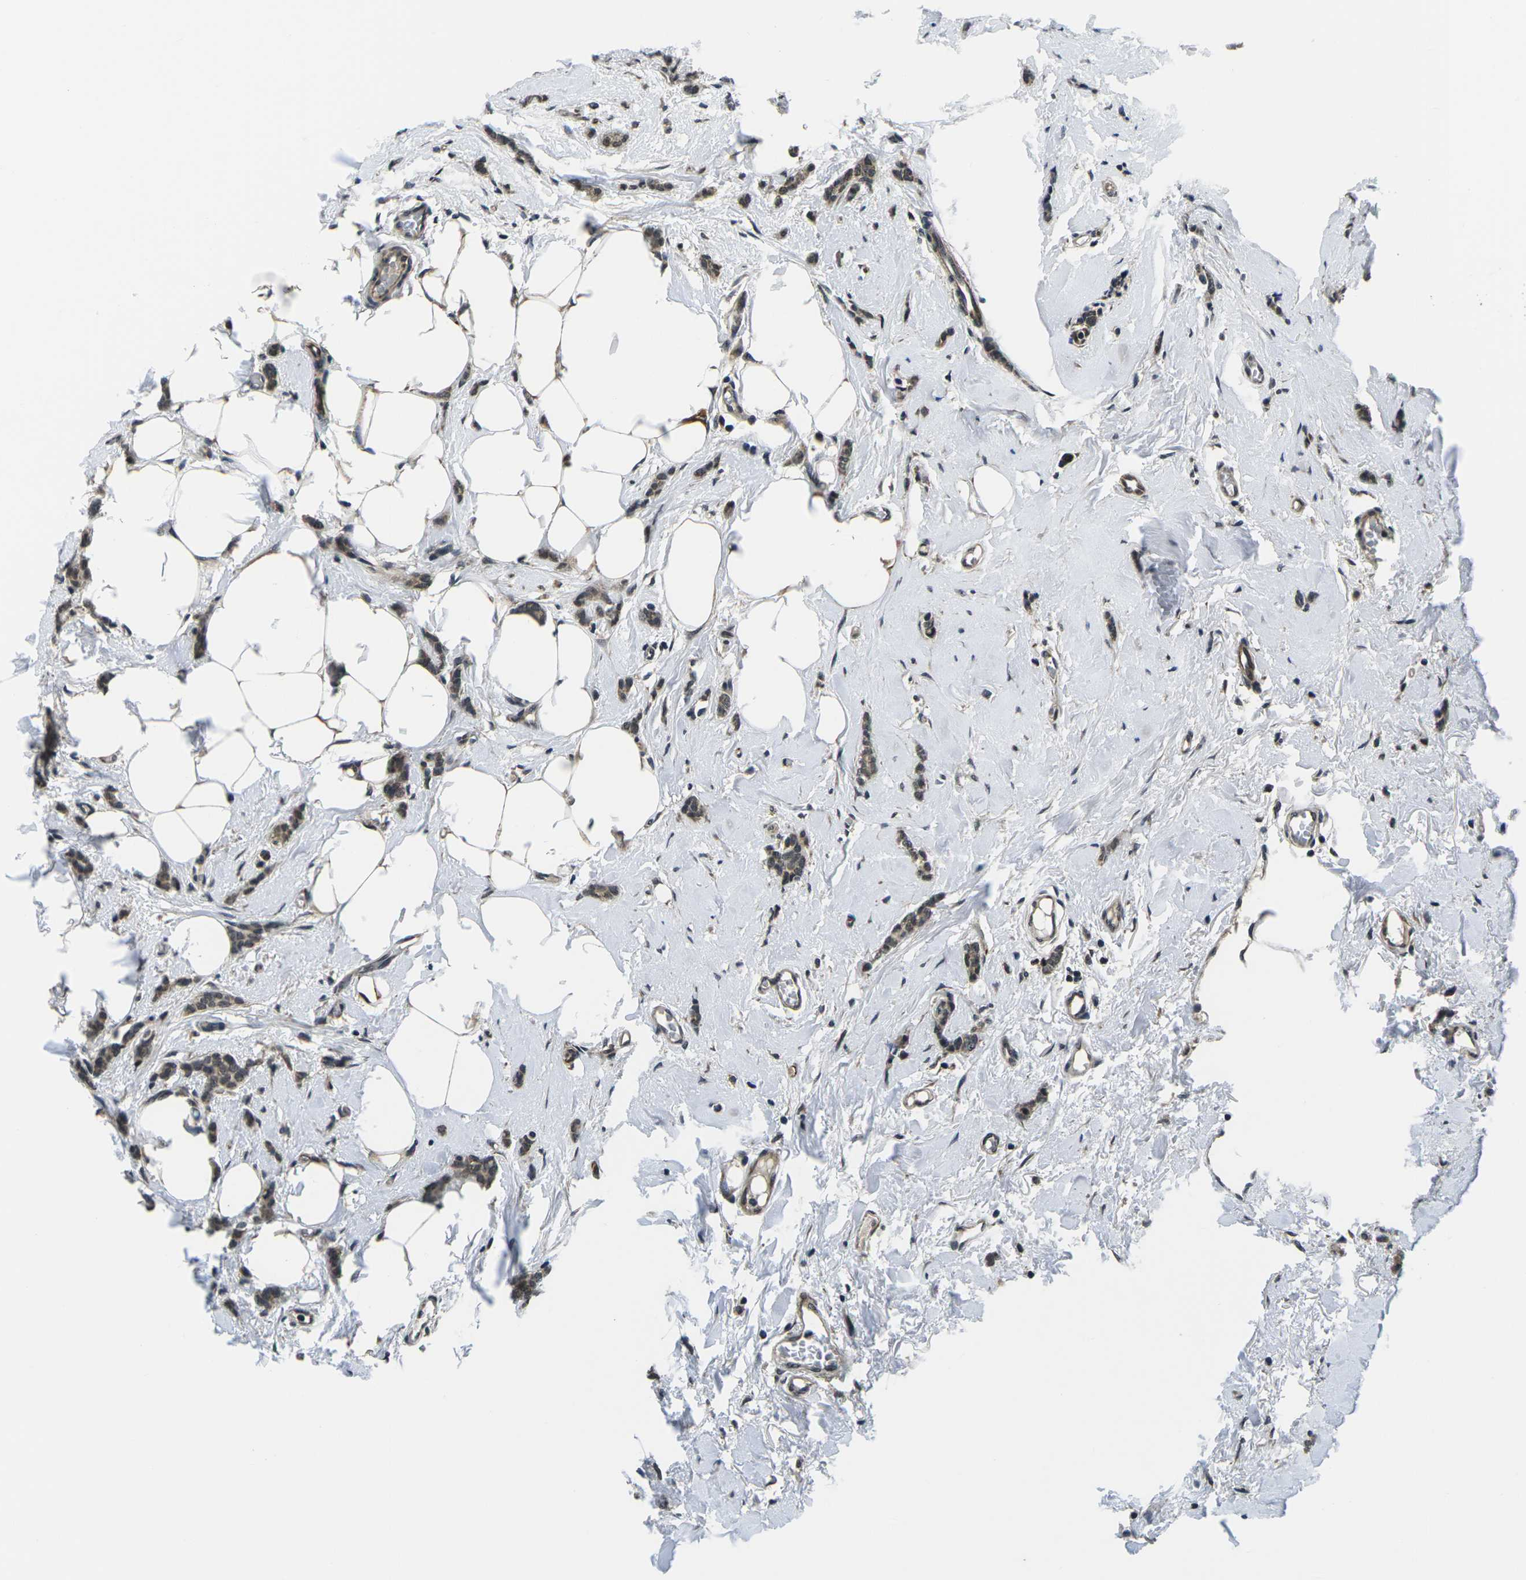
{"staining": {"intensity": "moderate", "quantity": ">75%", "location": "cytoplasmic/membranous,nuclear"}, "tissue": "breast cancer", "cell_type": "Tumor cells", "image_type": "cancer", "snomed": [{"axis": "morphology", "description": "Lobular carcinoma"}, {"axis": "topography", "description": "Skin"}, {"axis": "topography", "description": "Breast"}], "caption": "Approximately >75% of tumor cells in human breast lobular carcinoma reveal moderate cytoplasmic/membranous and nuclear protein positivity as visualized by brown immunohistochemical staining.", "gene": "CCNE1", "patient": {"sex": "female", "age": 46}}